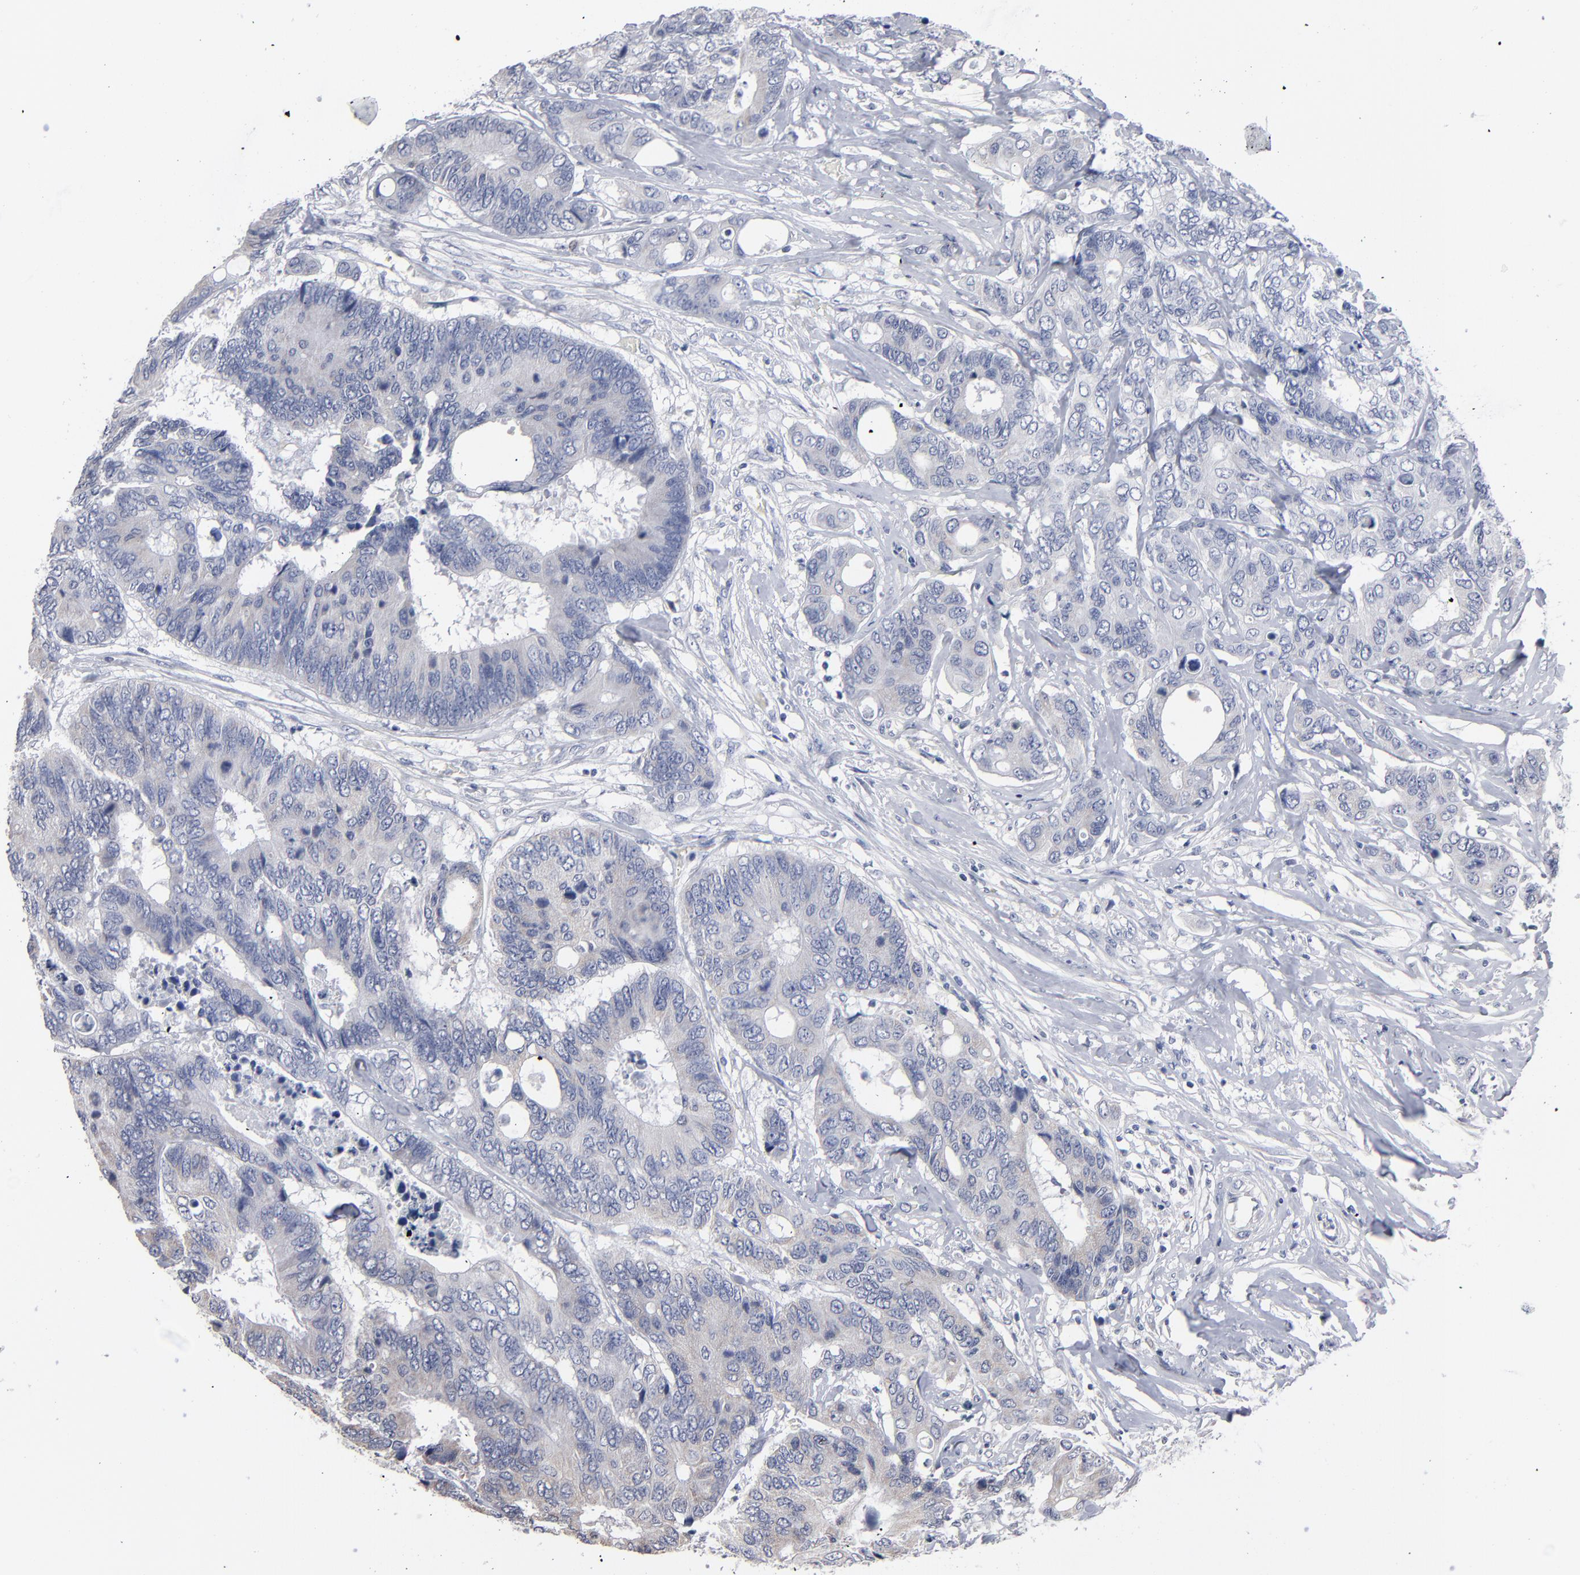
{"staining": {"intensity": "negative", "quantity": "none", "location": "none"}, "tissue": "colorectal cancer", "cell_type": "Tumor cells", "image_type": "cancer", "snomed": [{"axis": "morphology", "description": "Adenocarcinoma, NOS"}, {"axis": "topography", "description": "Rectum"}], "caption": "Colorectal cancer (adenocarcinoma) stained for a protein using IHC demonstrates no staining tumor cells.", "gene": "RPH3A", "patient": {"sex": "male", "age": 55}}